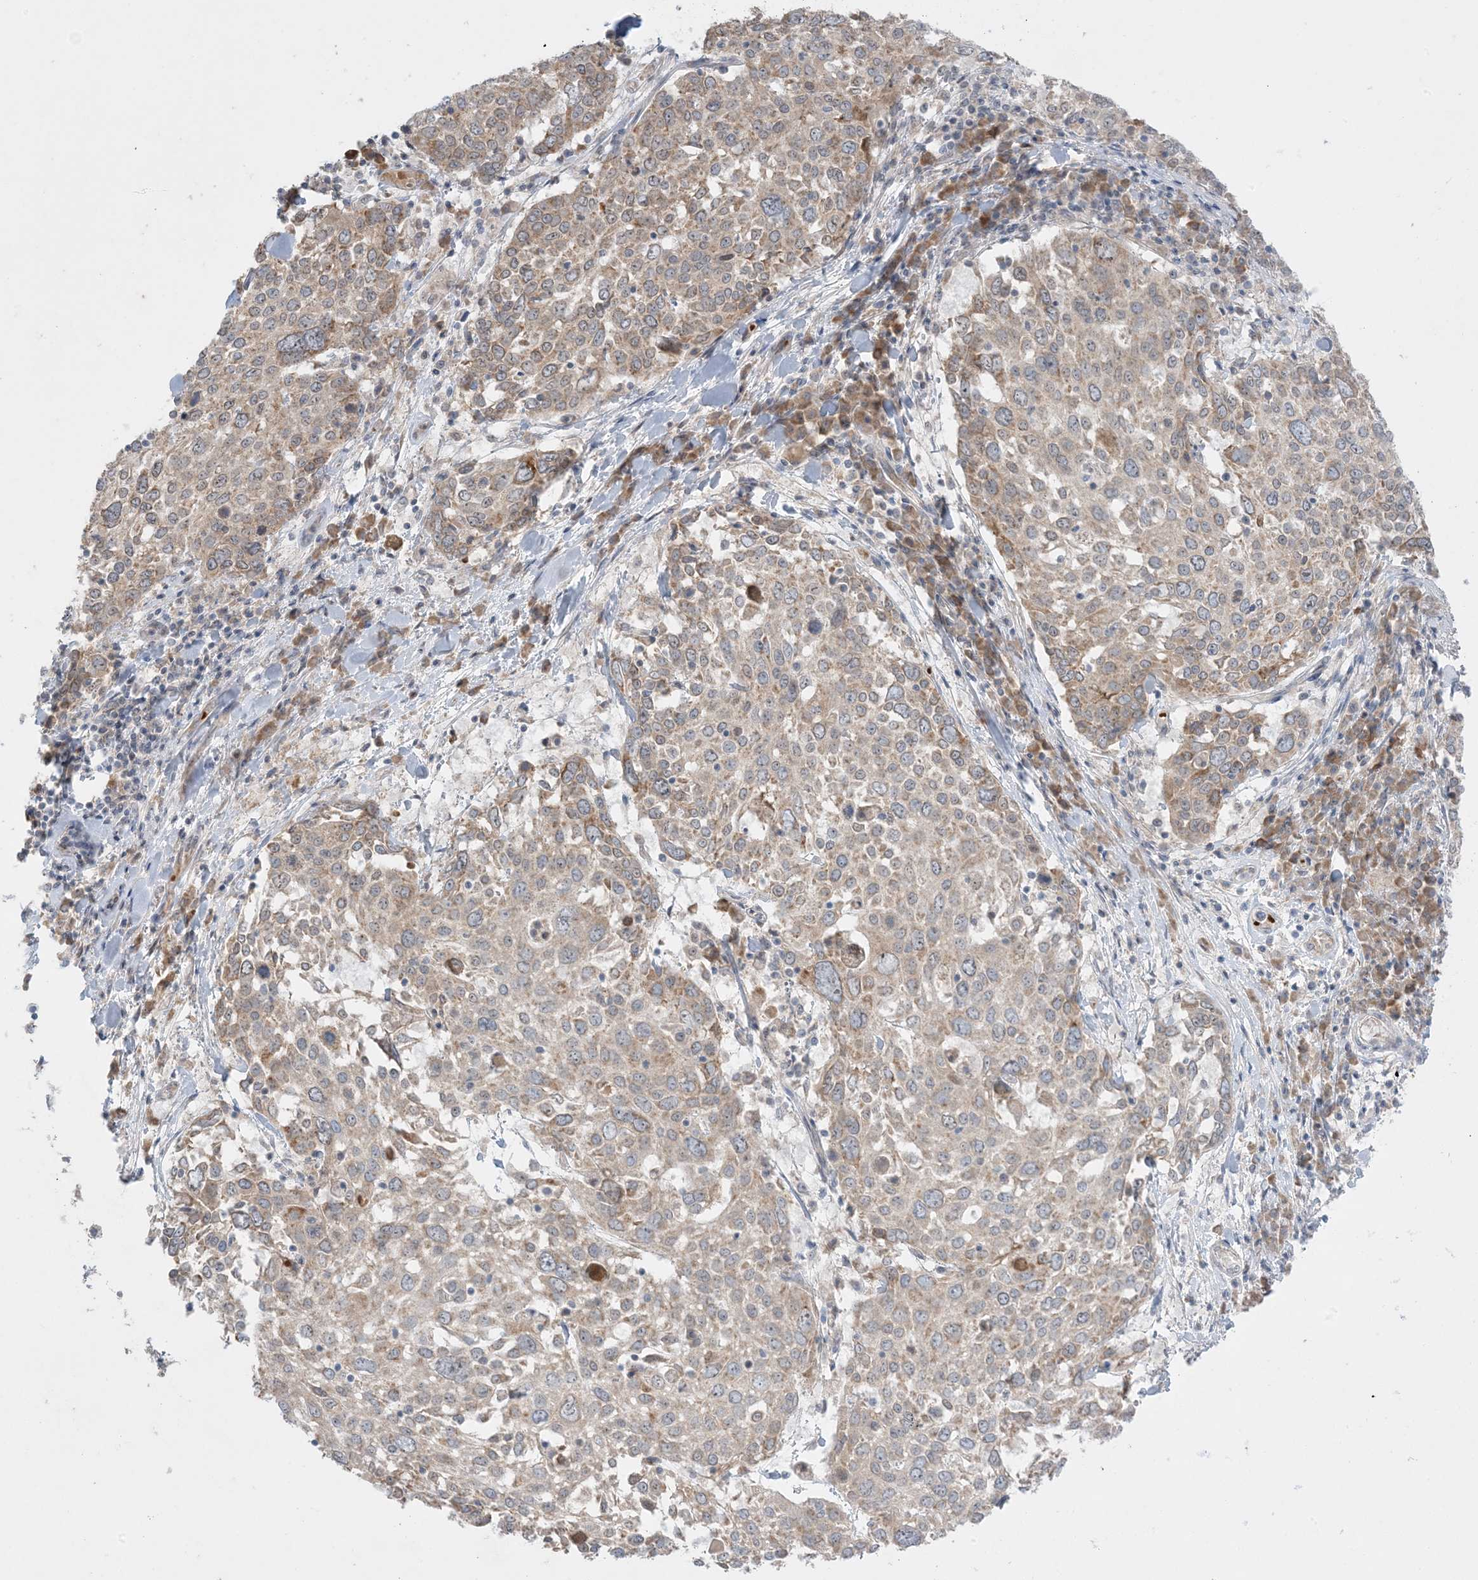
{"staining": {"intensity": "weak", "quantity": ">75%", "location": "cytoplasmic/membranous"}, "tissue": "lung cancer", "cell_type": "Tumor cells", "image_type": "cancer", "snomed": [{"axis": "morphology", "description": "Squamous cell carcinoma, NOS"}, {"axis": "topography", "description": "Lung"}], "caption": "A histopathology image of human lung cancer stained for a protein shows weak cytoplasmic/membranous brown staining in tumor cells.", "gene": "MMGT1", "patient": {"sex": "male", "age": 65}}